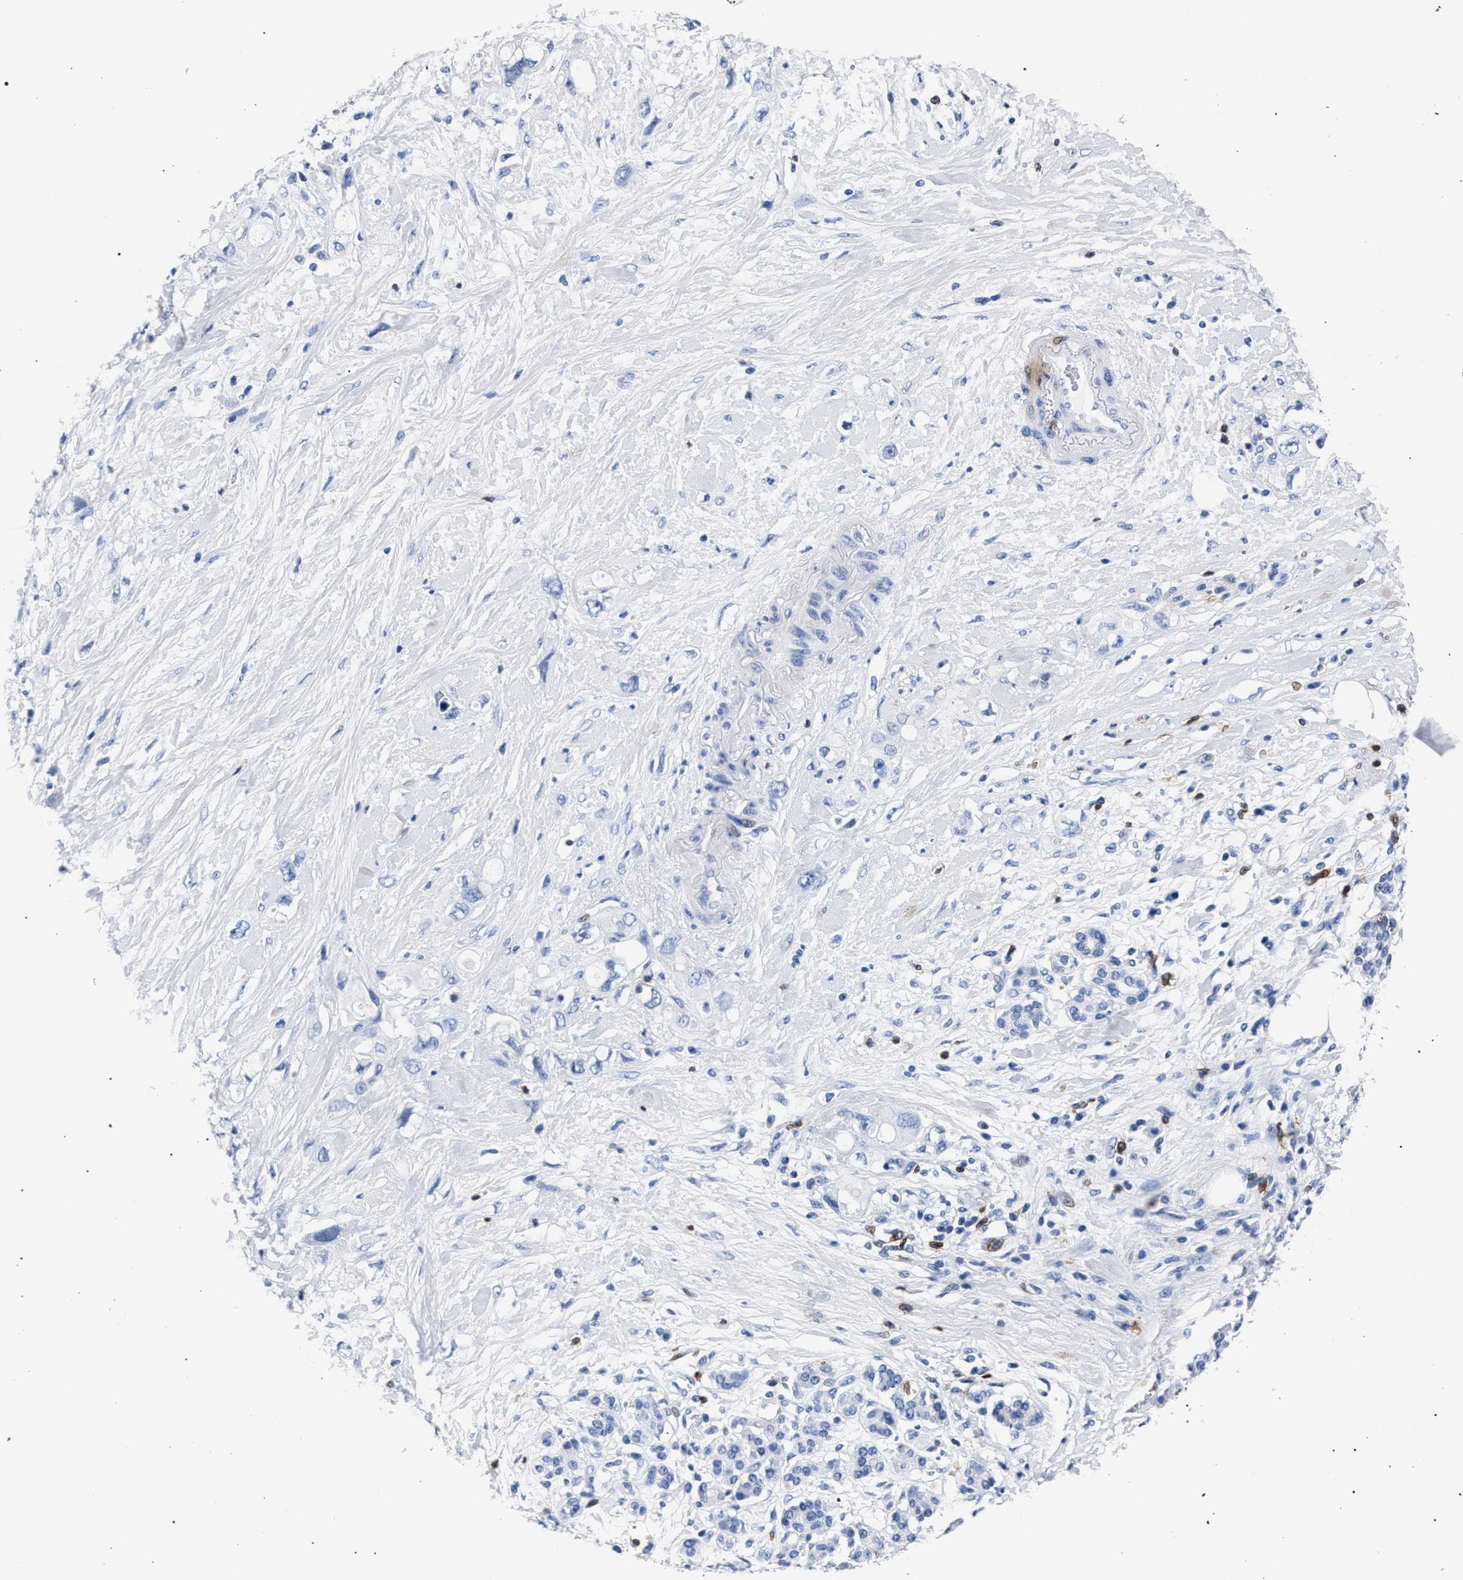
{"staining": {"intensity": "negative", "quantity": "none", "location": "none"}, "tissue": "pancreatic cancer", "cell_type": "Tumor cells", "image_type": "cancer", "snomed": [{"axis": "morphology", "description": "Adenocarcinoma, NOS"}, {"axis": "topography", "description": "Pancreas"}], "caption": "A histopathology image of adenocarcinoma (pancreatic) stained for a protein displays no brown staining in tumor cells. Nuclei are stained in blue.", "gene": "KLRK1", "patient": {"sex": "female", "age": 56}}